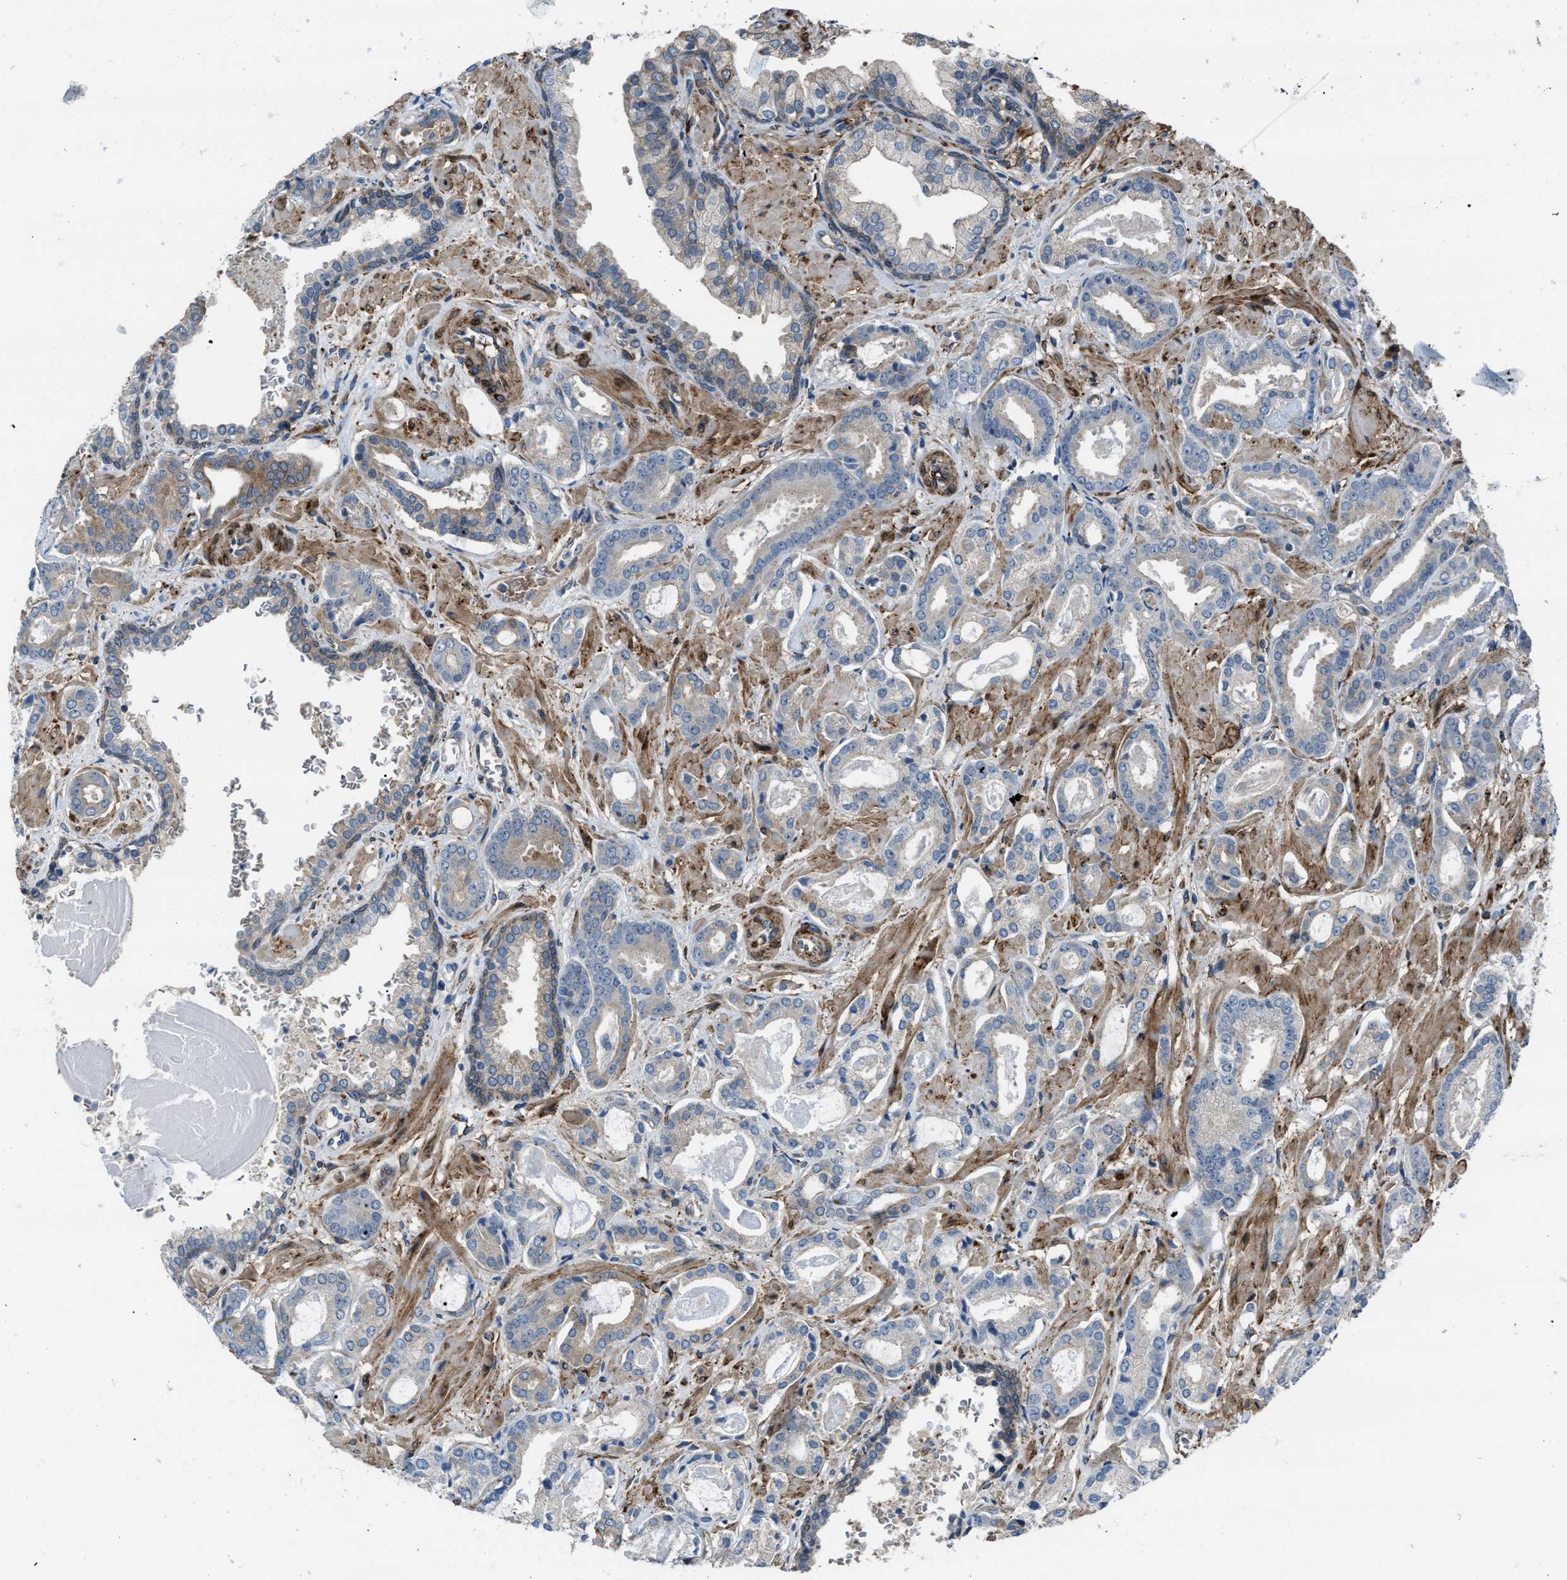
{"staining": {"intensity": "weak", "quantity": "<25%", "location": "cytoplasmic/membranous"}, "tissue": "prostate cancer", "cell_type": "Tumor cells", "image_type": "cancer", "snomed": [{"axis": "morphology", "description": "Adenocarcinoma, Low grade"}, {"axis": "topography", "description": "Prostate"}], "caption": "Immunohistochemistry histopathology image of human prostate cancer (low-grade adenocarcinoma) stained for a protein (brown), which reveals no staining in tumor cells. (Brightfield microscopy of DAB (3,3'-diaminobenzidine) immunohistochemistry at high magnification).", "gene": "SELENOM", "patient": {"sex": "male", "age": 53}}